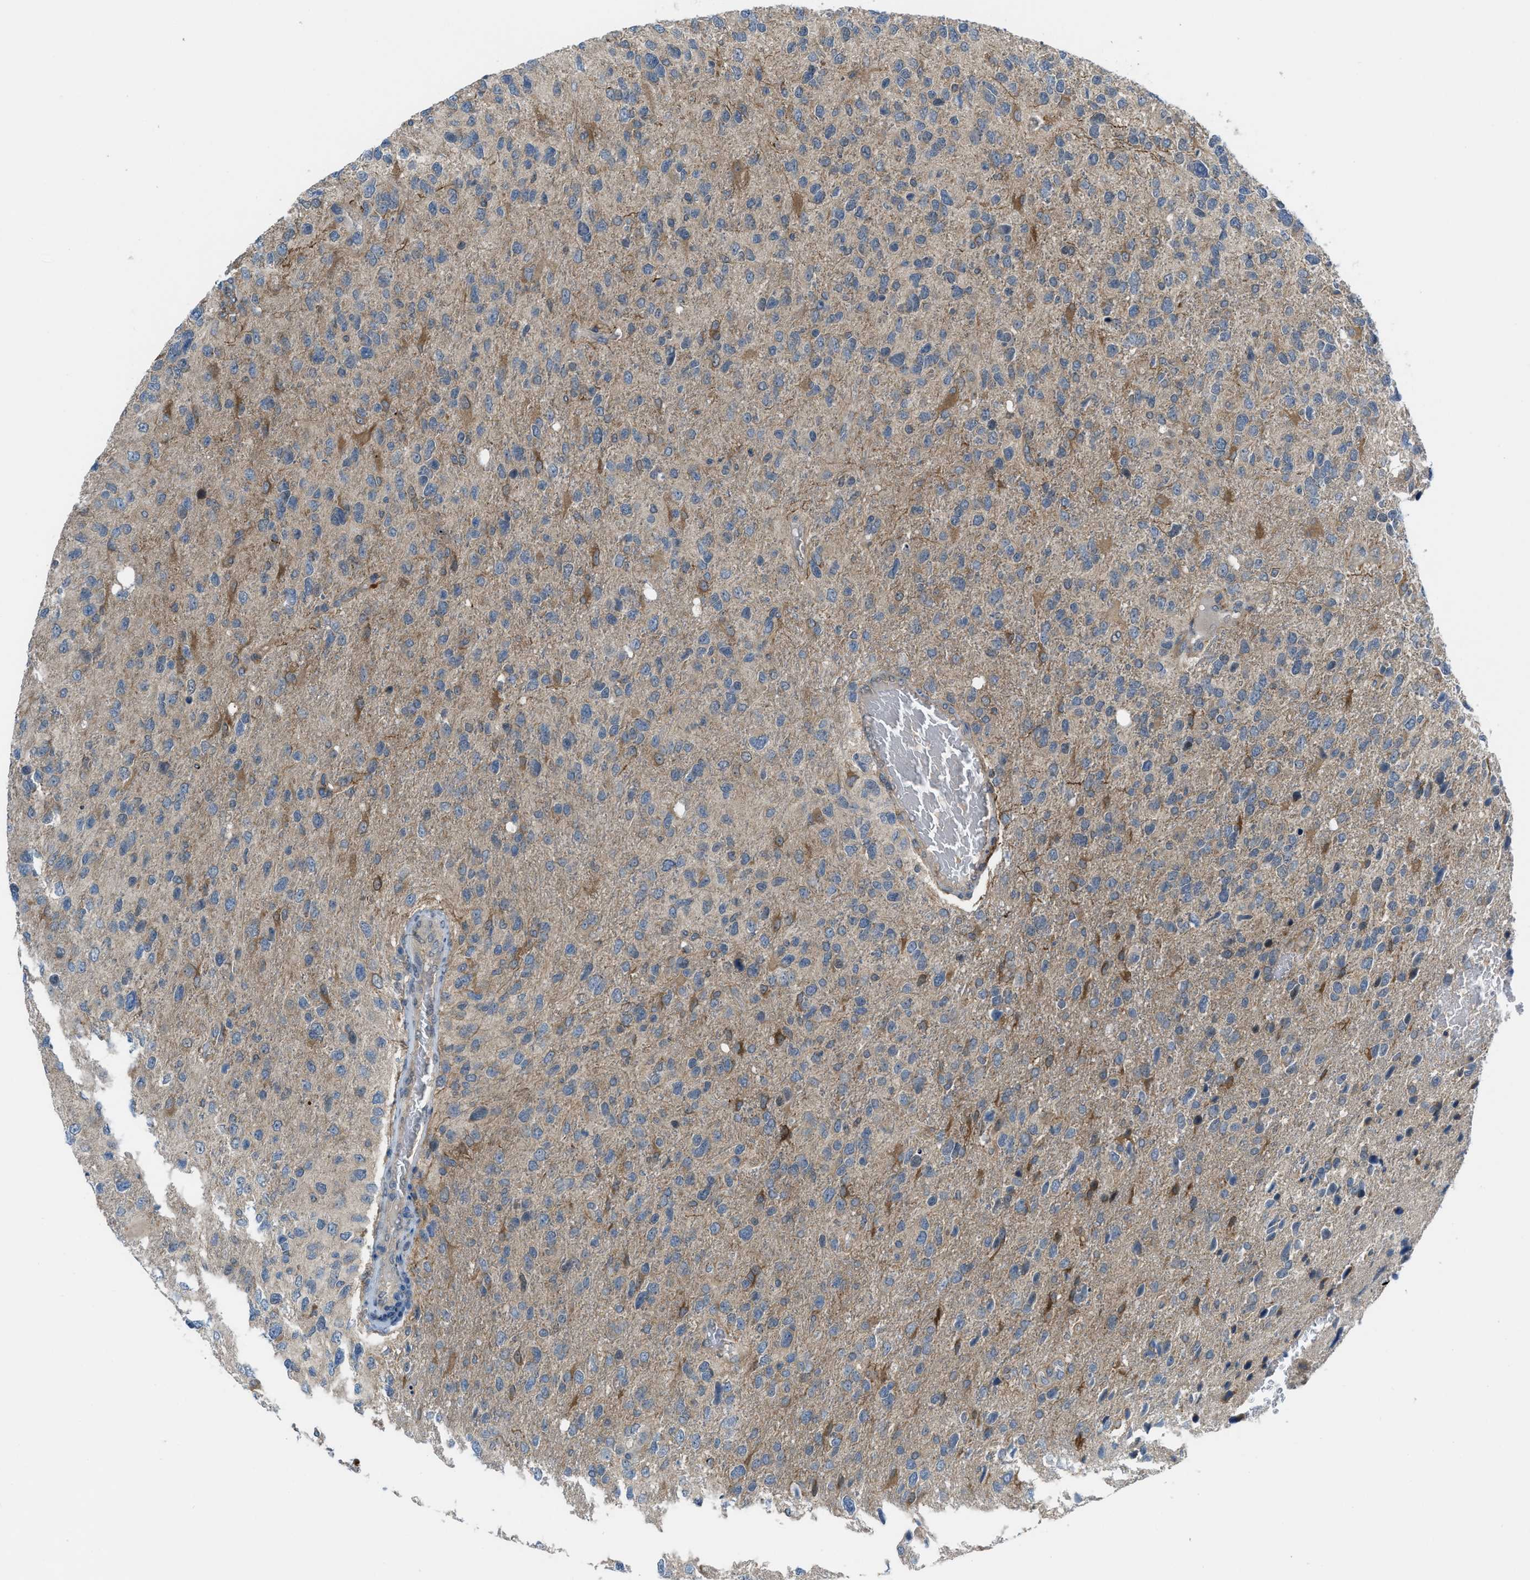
{"staining": {"intensity": "weak", "quantity": ">75%", "location": "cytoplasmic/membranous"}, "tissue": "glioma", "cell_type": "Tumor cells", "image_type": "cancer", "snomed": [{"axis": "morphology", "description": "Glioma, malignant, High grade"}, {"axis": "topography", "description": "Brain"}], "caption": "Brown immunohistochemical staining in human glioma reveals weak cytoplasmic/membranous expression in about >75% of tumor cells.", "gene": "BAZ2B", "patient": {"sex": "female", "age": 58}}